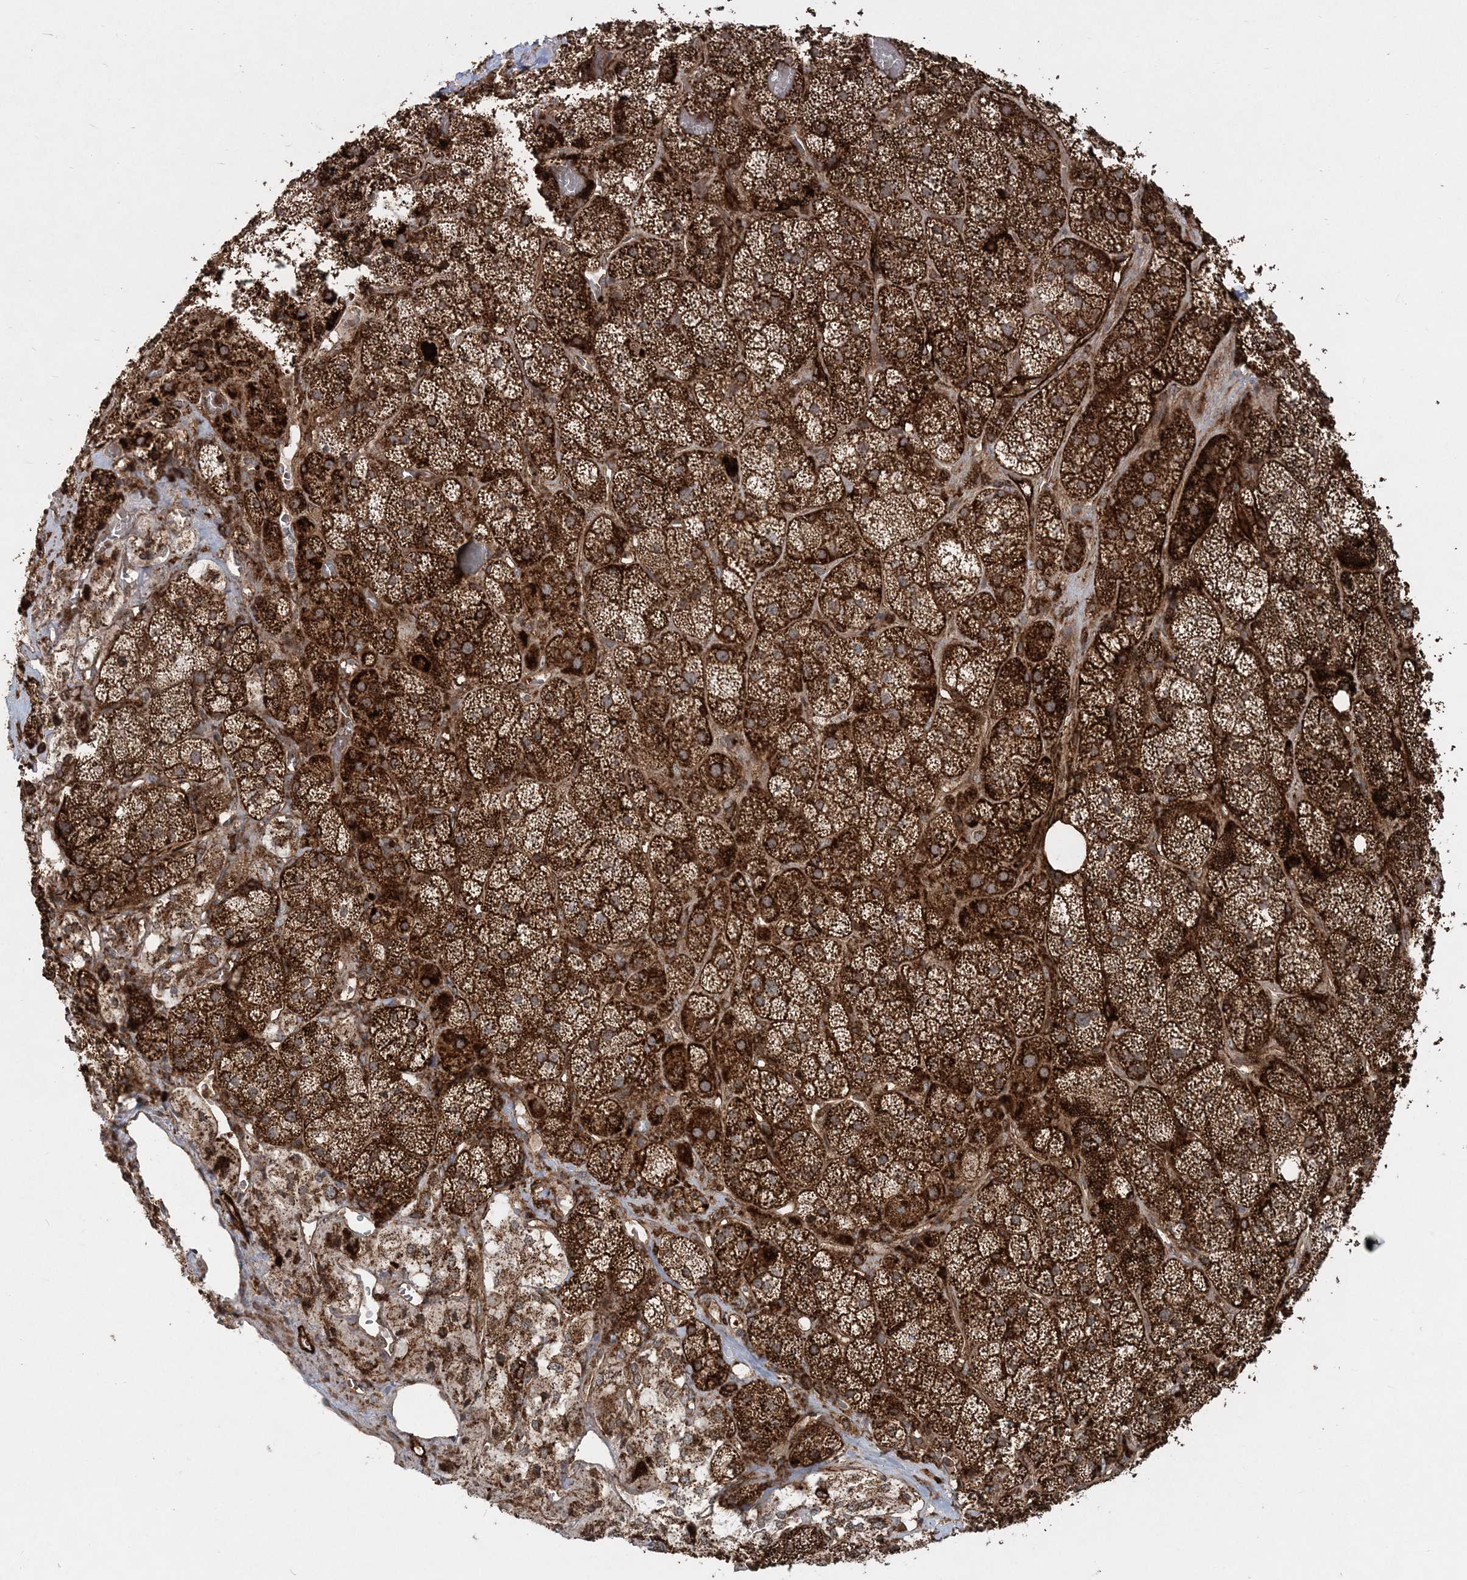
{"staining": {"intensity": "strong", "quantity": ">75%", "location": "cytoplasmic/membranous"}, "tissue": "adrenal gland", "cell_type": "Glandular cells", "image_type": "normal", "snomed": [{"axis": "morphology", "description": "Normal tissue, NOS"}, {"axis": "topography", "description": "Adrenal gland"}], "caption": "Protein staining reveals strong cytoplasmic/membranous staining in approximately >75% of glandular cells in unremarkable adrenal gland.", "gene": "LRPPRC", "patient": {"sex": "male", "age": 57}}